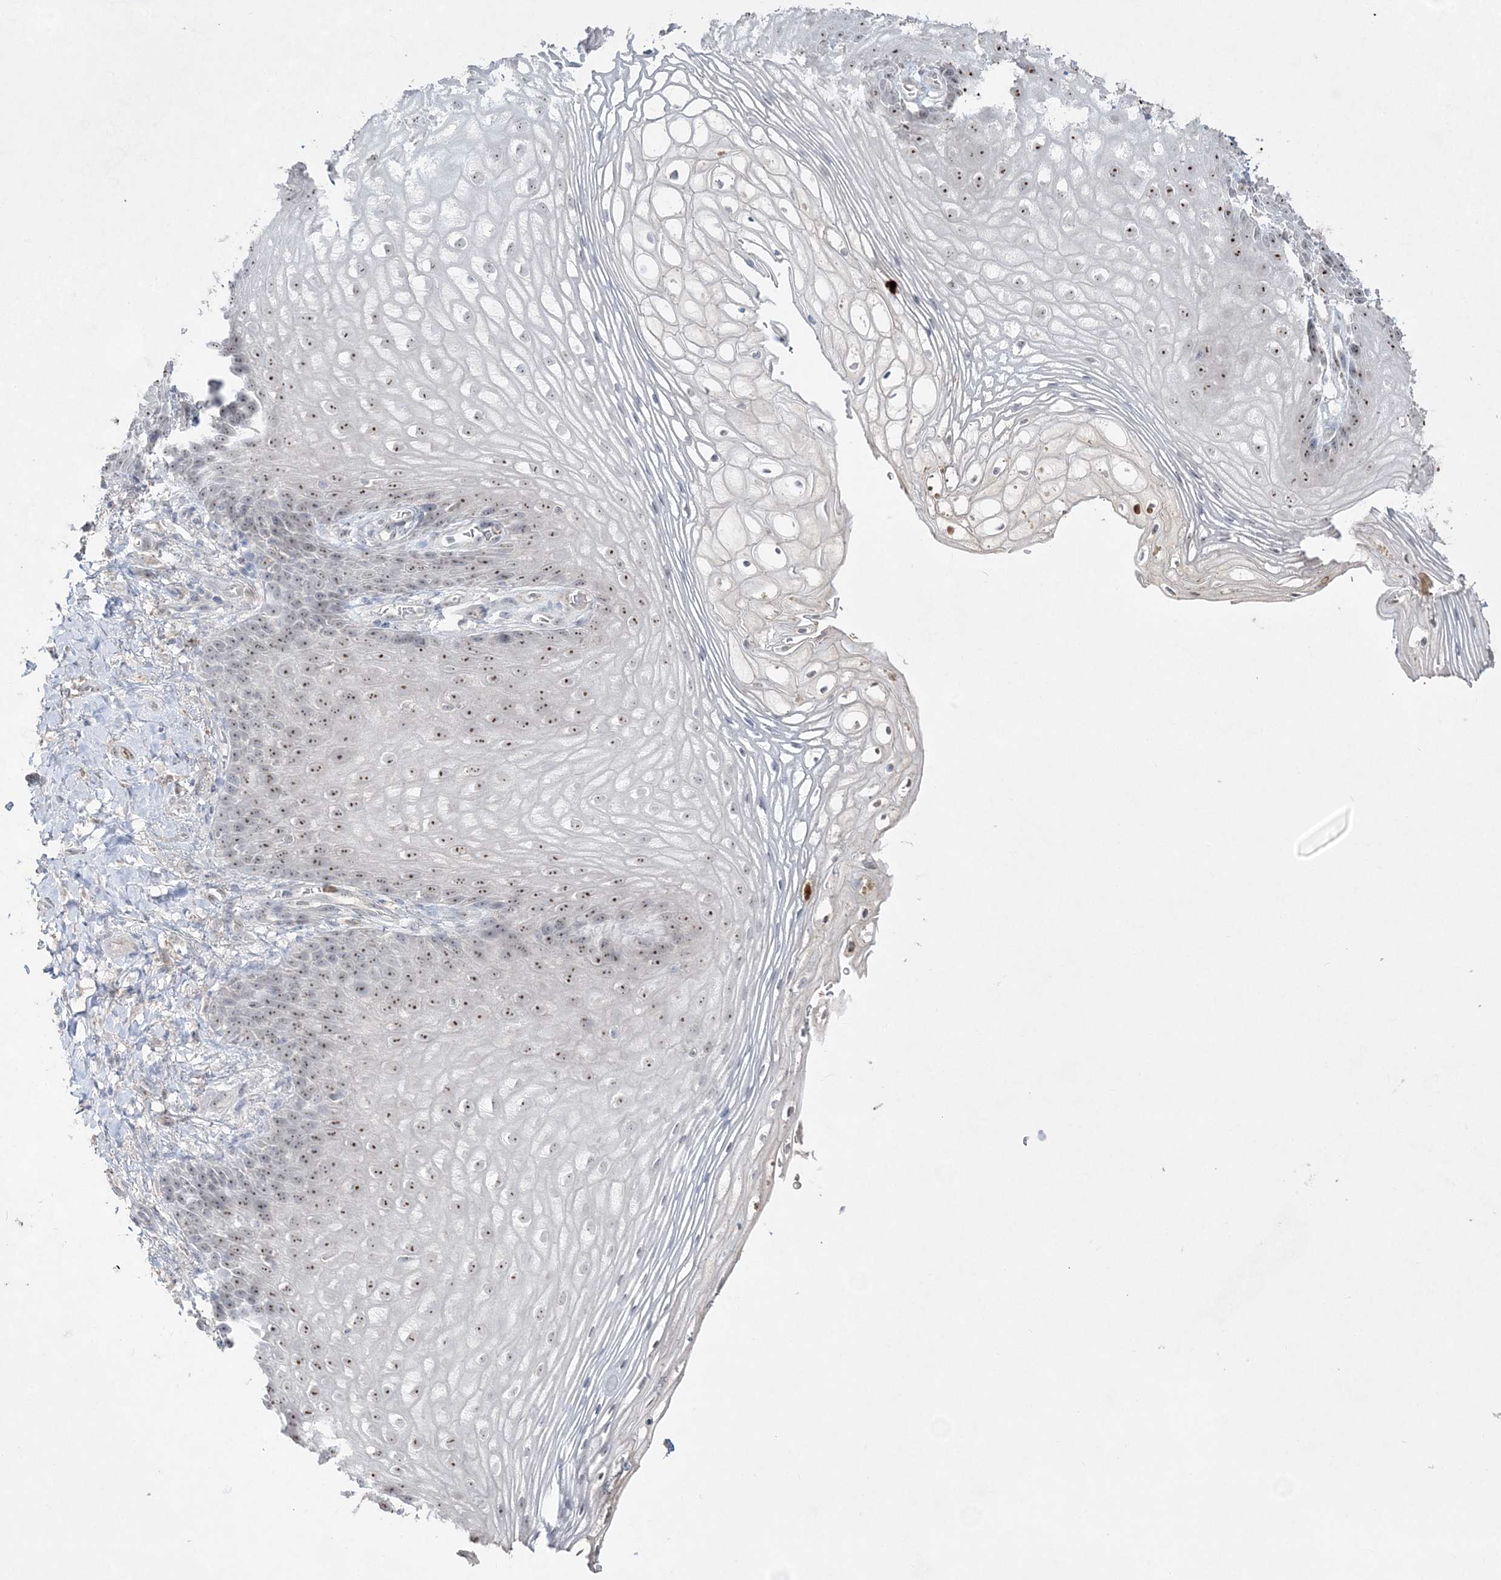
{"staining": {"intensity": "strong", "quantity": "25%-75%", "location": "nuclear"}, "tissue": "vagina", "cell_type": "Squamous epithelial cells", "image_type": "normal", "snomed": [{"axis": "morphology", "description": "Normal tissue, NOS"}, {"axis": "topography", "description": "Vagina"}], "caption": "Vagina stained with immunohistochemistry (IHC) demonstrates strong nuclear staining in approximately 25%-75% of squamous epithelial cells. (DAB = brown stain, brightfield microscopy at high magnification).", "gene": "NOP16", "patient": {"sex": "female", "age": 60}}